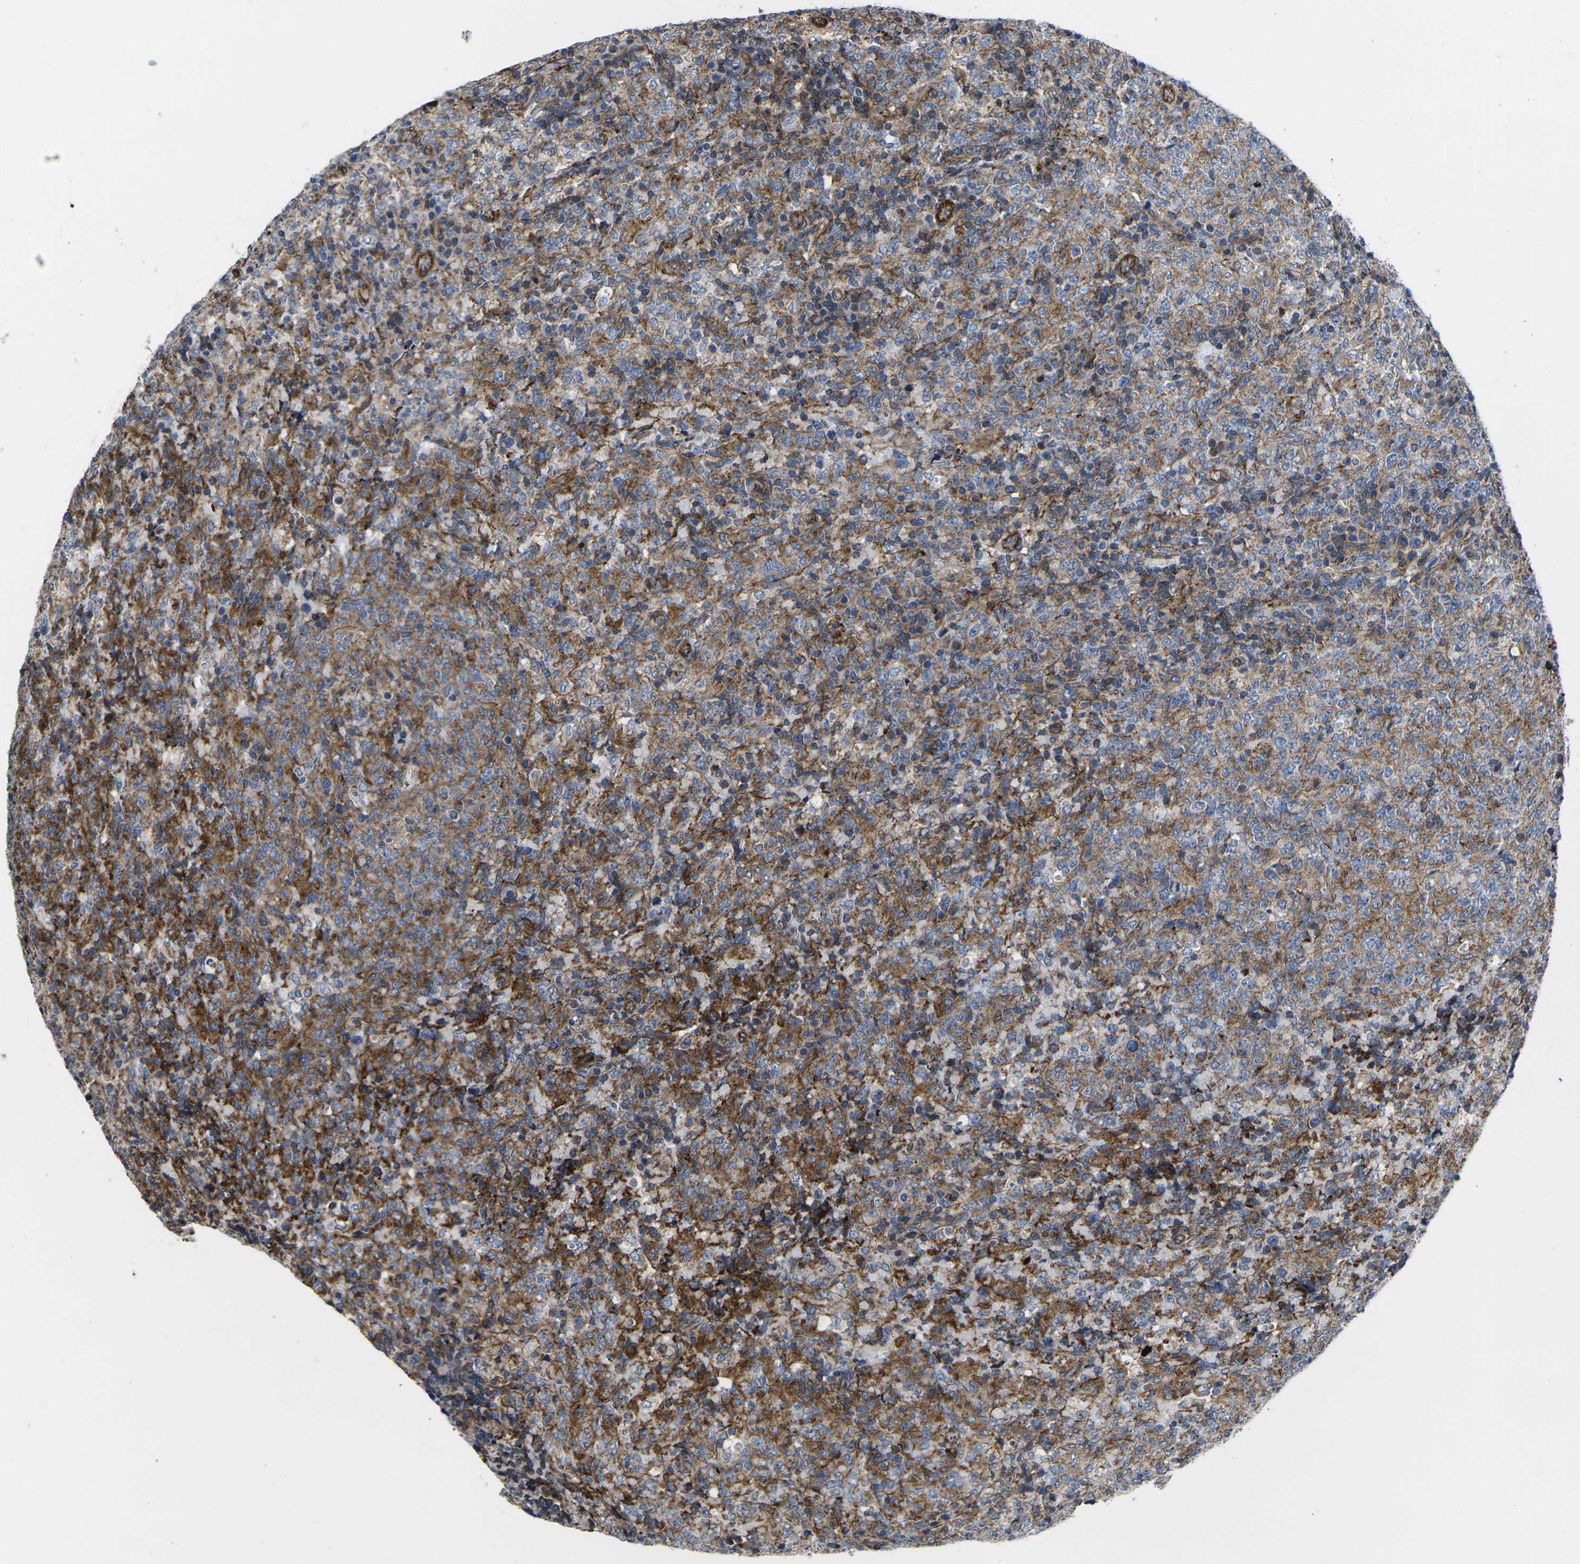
{"staining": {"intensity": "moderate", "quantity": ">75%", "location": "cytoplasmic/membranous"}, "tissue": "lymphoma", "cell_type": "Tumor cells", "image_type": "cancer", "snomed": [{"axis": "morphology", "description": "Malignant lymphoma, non-Hodgkin's type, High grade"}, {"axis": "topography", "description": "Tonsil"}], "caption": "Protein staining of lymphoma tissue exhibits moderate cytoplasmic/membranous positivity in approximately >75% of tumor cells.", "gene": "GPR4", "patient": {"sex": "female", "age": 36}}